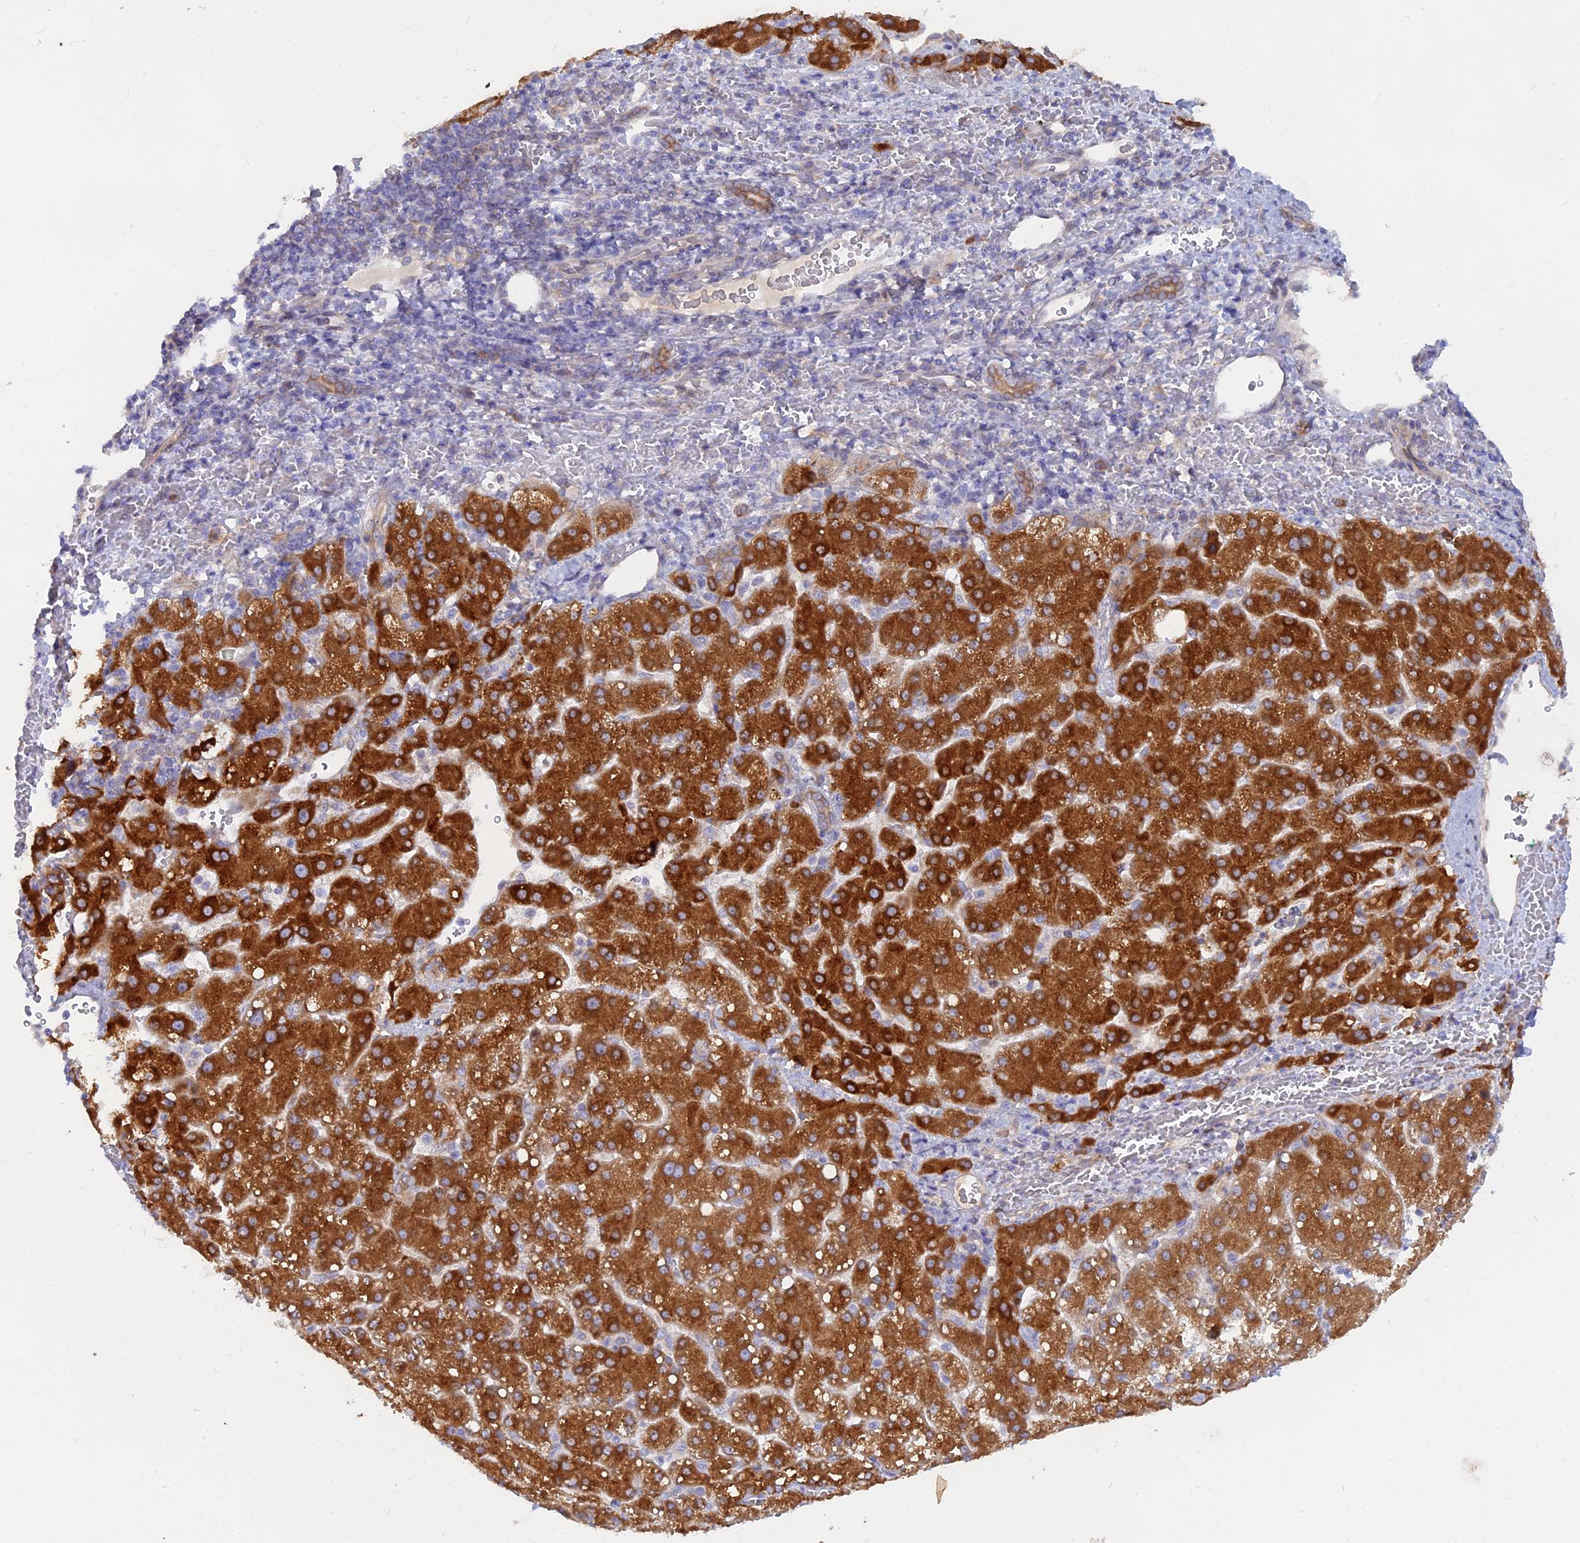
{"staining": {"intensity": "strong", "quantity": ">75%", "location": "cytoplasmic/membranous"}, "tissue": "liver cancer", "cell_type": "Tumor cells", "image_type": "cancer", "snomed": [{"axis": "morphology", "description": "Carcinoma, Hepatocellular, NOS"}, {"axis": "topography", "description": "Liver"}], "caption": "IHC staining of liver cancer, which demonstrates high levels of strong cytoplasmic/membranous staining in about >75% of tumor cells indicating strong cytoplasmic/membranous protein positivity. The staining was performed using DAB (brown) for protein detection and nuclei were counterstained in hematoxylin (blue).", "gene": "TLCD1", "patient": {"sex": "male", "age": 57}}